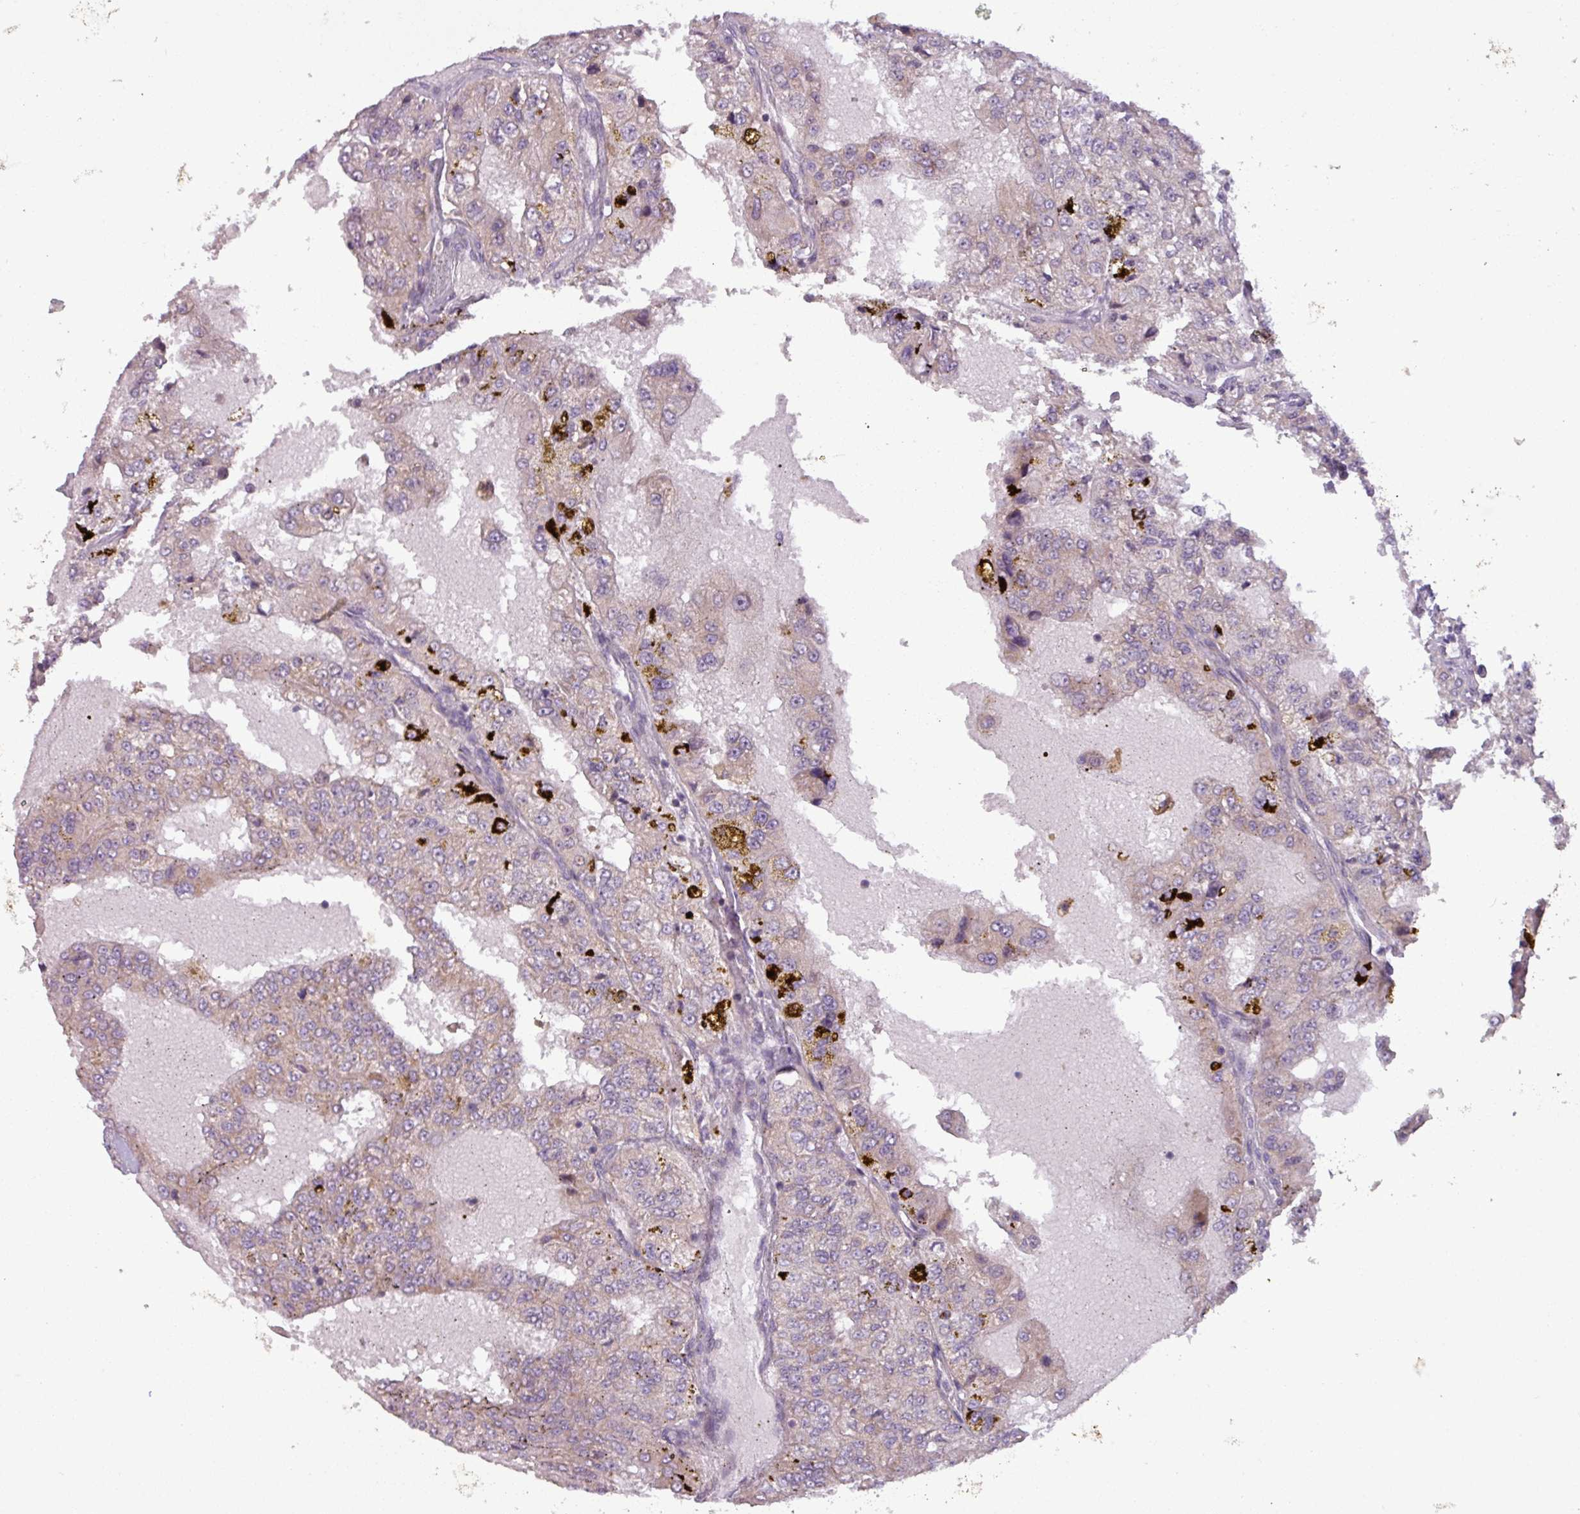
{"staining": {"intensity": "negative", "quantity": "none", "location": "none"}, "tissue": "renal cancer", "cell_type": "Tumor cells", "image_type": "cancer", "snomed": [{"axis": "morphology", "description": "Adenocarcinoma, NOS"}, {"axis": "topography", "description": "Kidney"}], "caption": "Image shows no significant protein positivity in tumor cells of adenocarcinoma (renal).", "gene": "OGFOD3", "patient": {"sex": "female", "age": 63}}